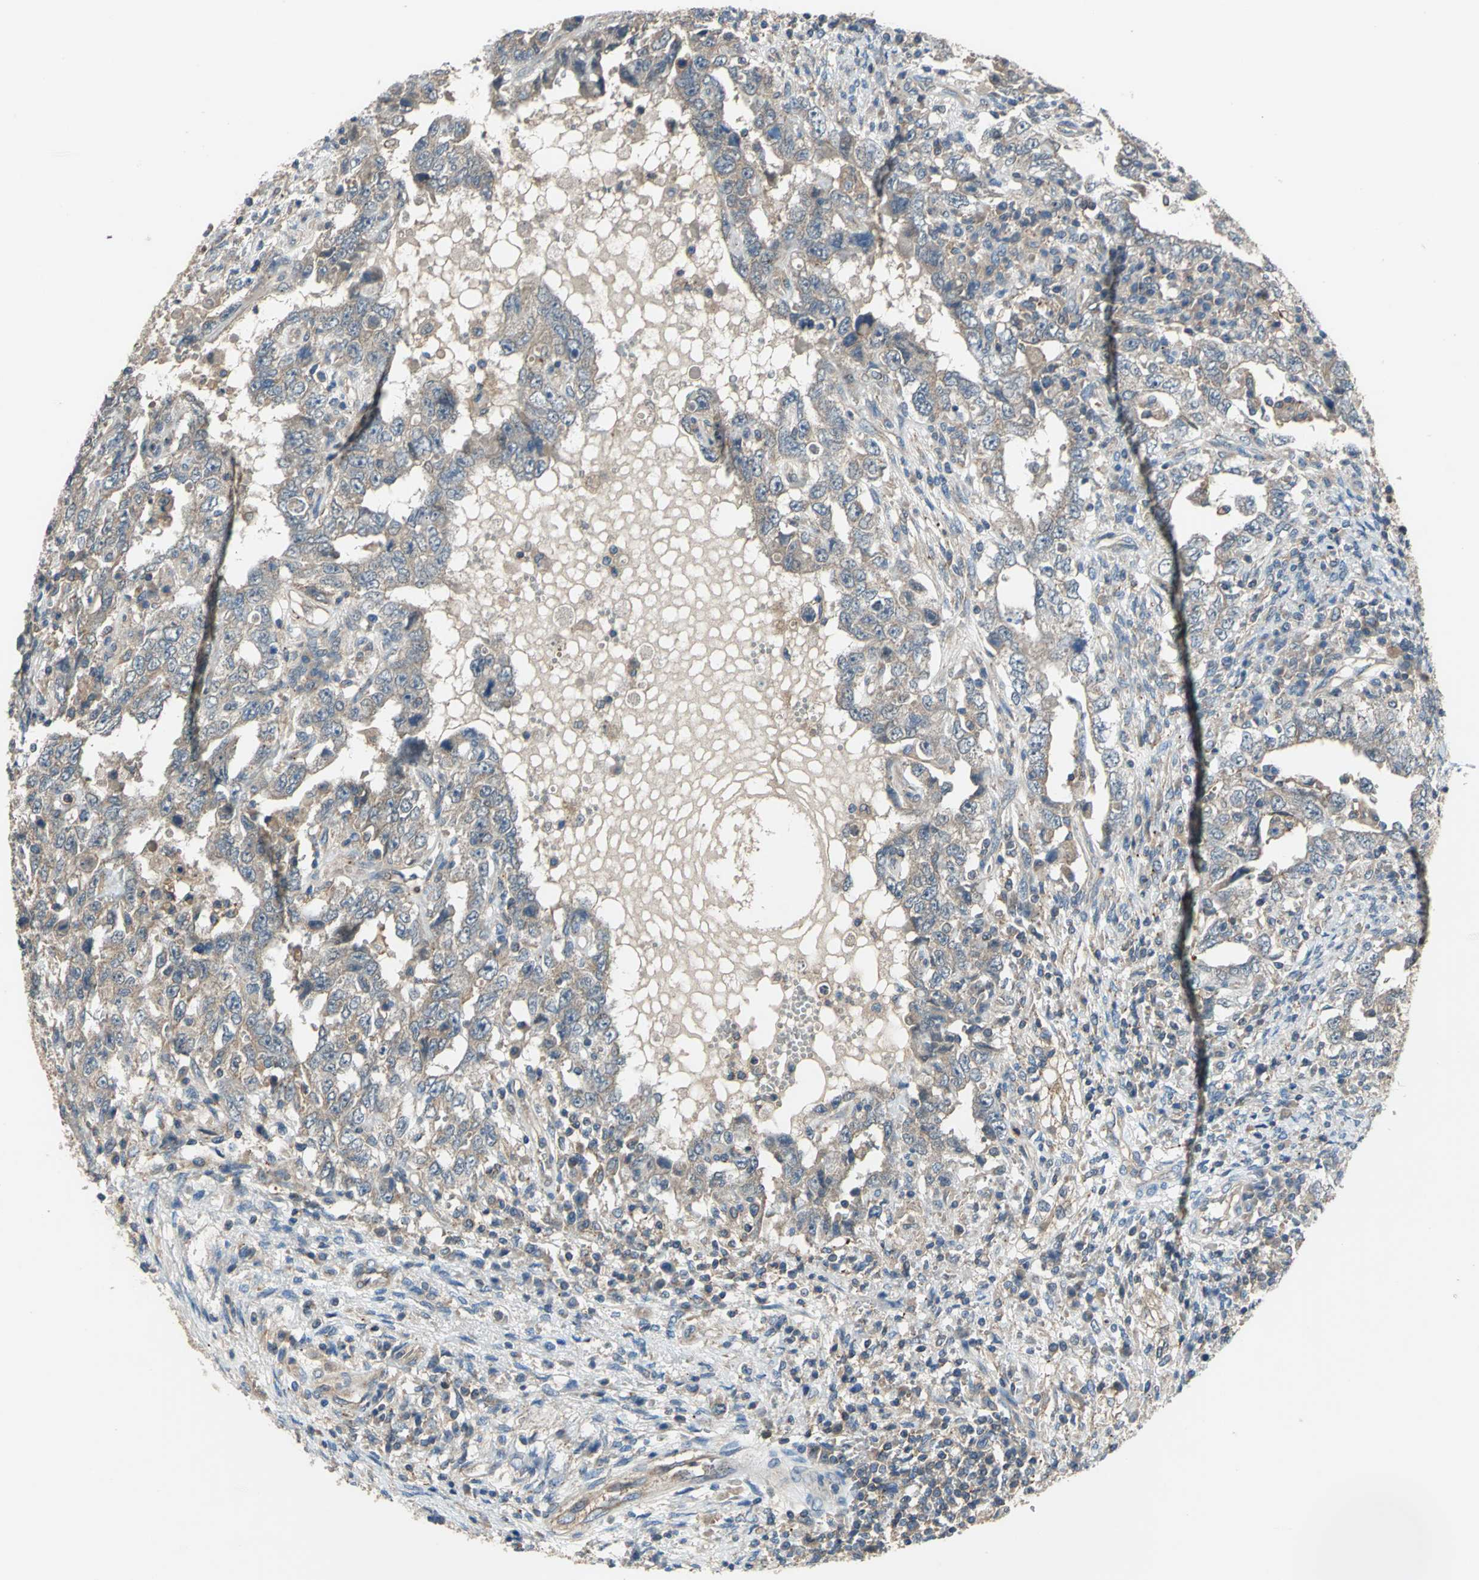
{"staining": {"intensity": "weak", "quantity": "<25%", "location": "cytoplasmic/membranous"}, "tissue": "testis cancer", "cell_type": "Tumor cells", "image_type": "cancer", "snomed": [{"axis": "morphology", "description": "Carcinoma, Embryonal, NOS"}, {"axis": "topography", "description": "Testis"}], "caption": "This image is of testis cancer stained with IHC to label a protein in brown with the nuclei are counter-stained blue. There is no expression in tumor cells.", "gene": "EMCN", "patient": {"sex": "male", "age": 26}}